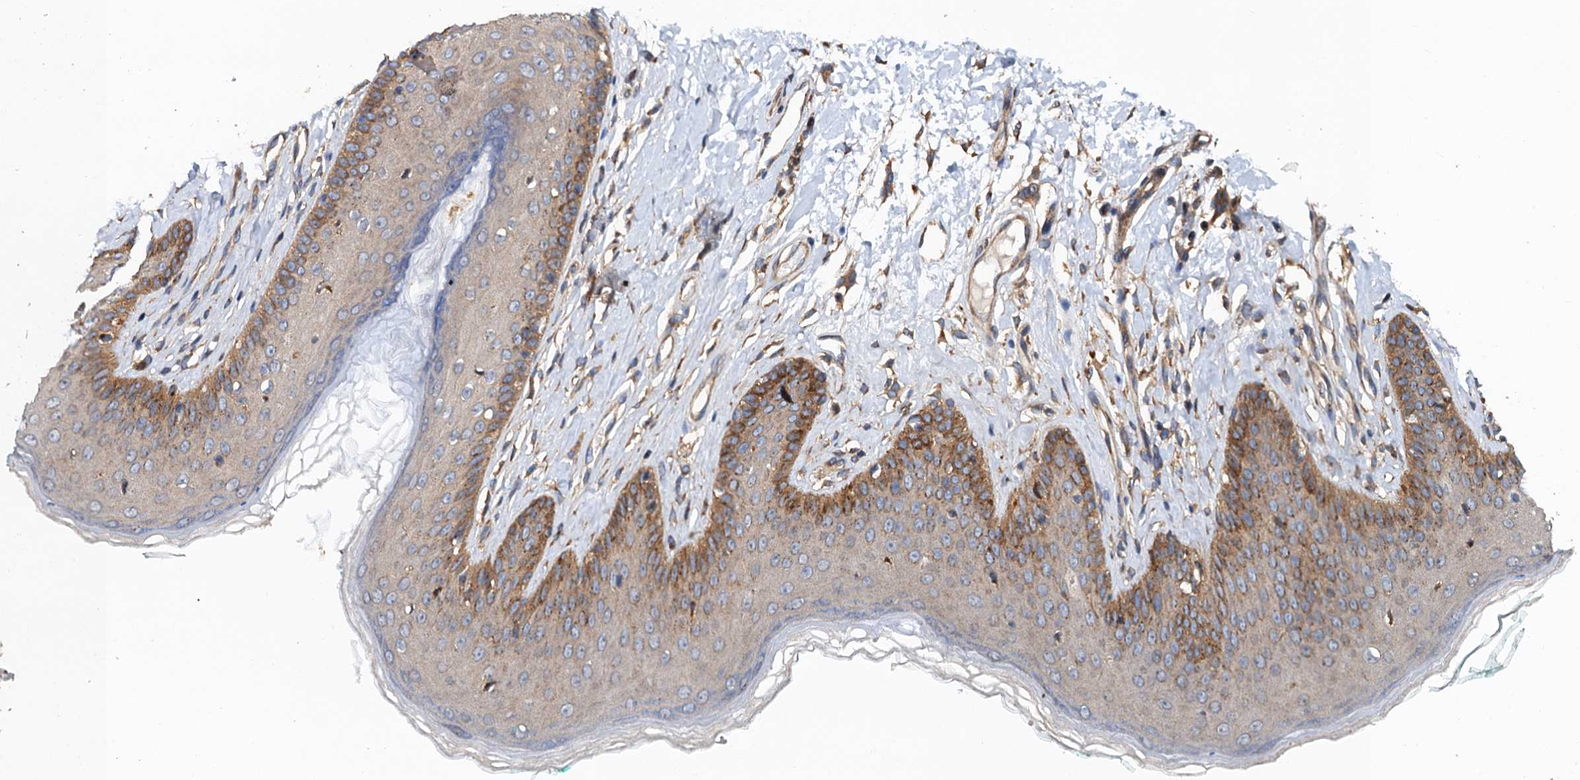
{"staining": {"intensity": "moderate", "quantity": "<25%", "location": "cytoplasmic/membranous"}, "tissue": "skin", "cell_type": "Epidermal cells", "image_type": "normal", "snomed": [{"axis": "morphology", "description": "Normal tissue, NOS"}, {"axis": "morphology", "description": "Squamous cell carcinoma, NOS"}, {"axis": "topography", "description": "Vulva"}], "caption": "This is an image of immunohistochemistry staining of normal skin, which shows moderate expression in the cytoplasmic/membranous of epidermal cells.", "gene": "COG3", "patient": {"sex": "female", "age": 85}}